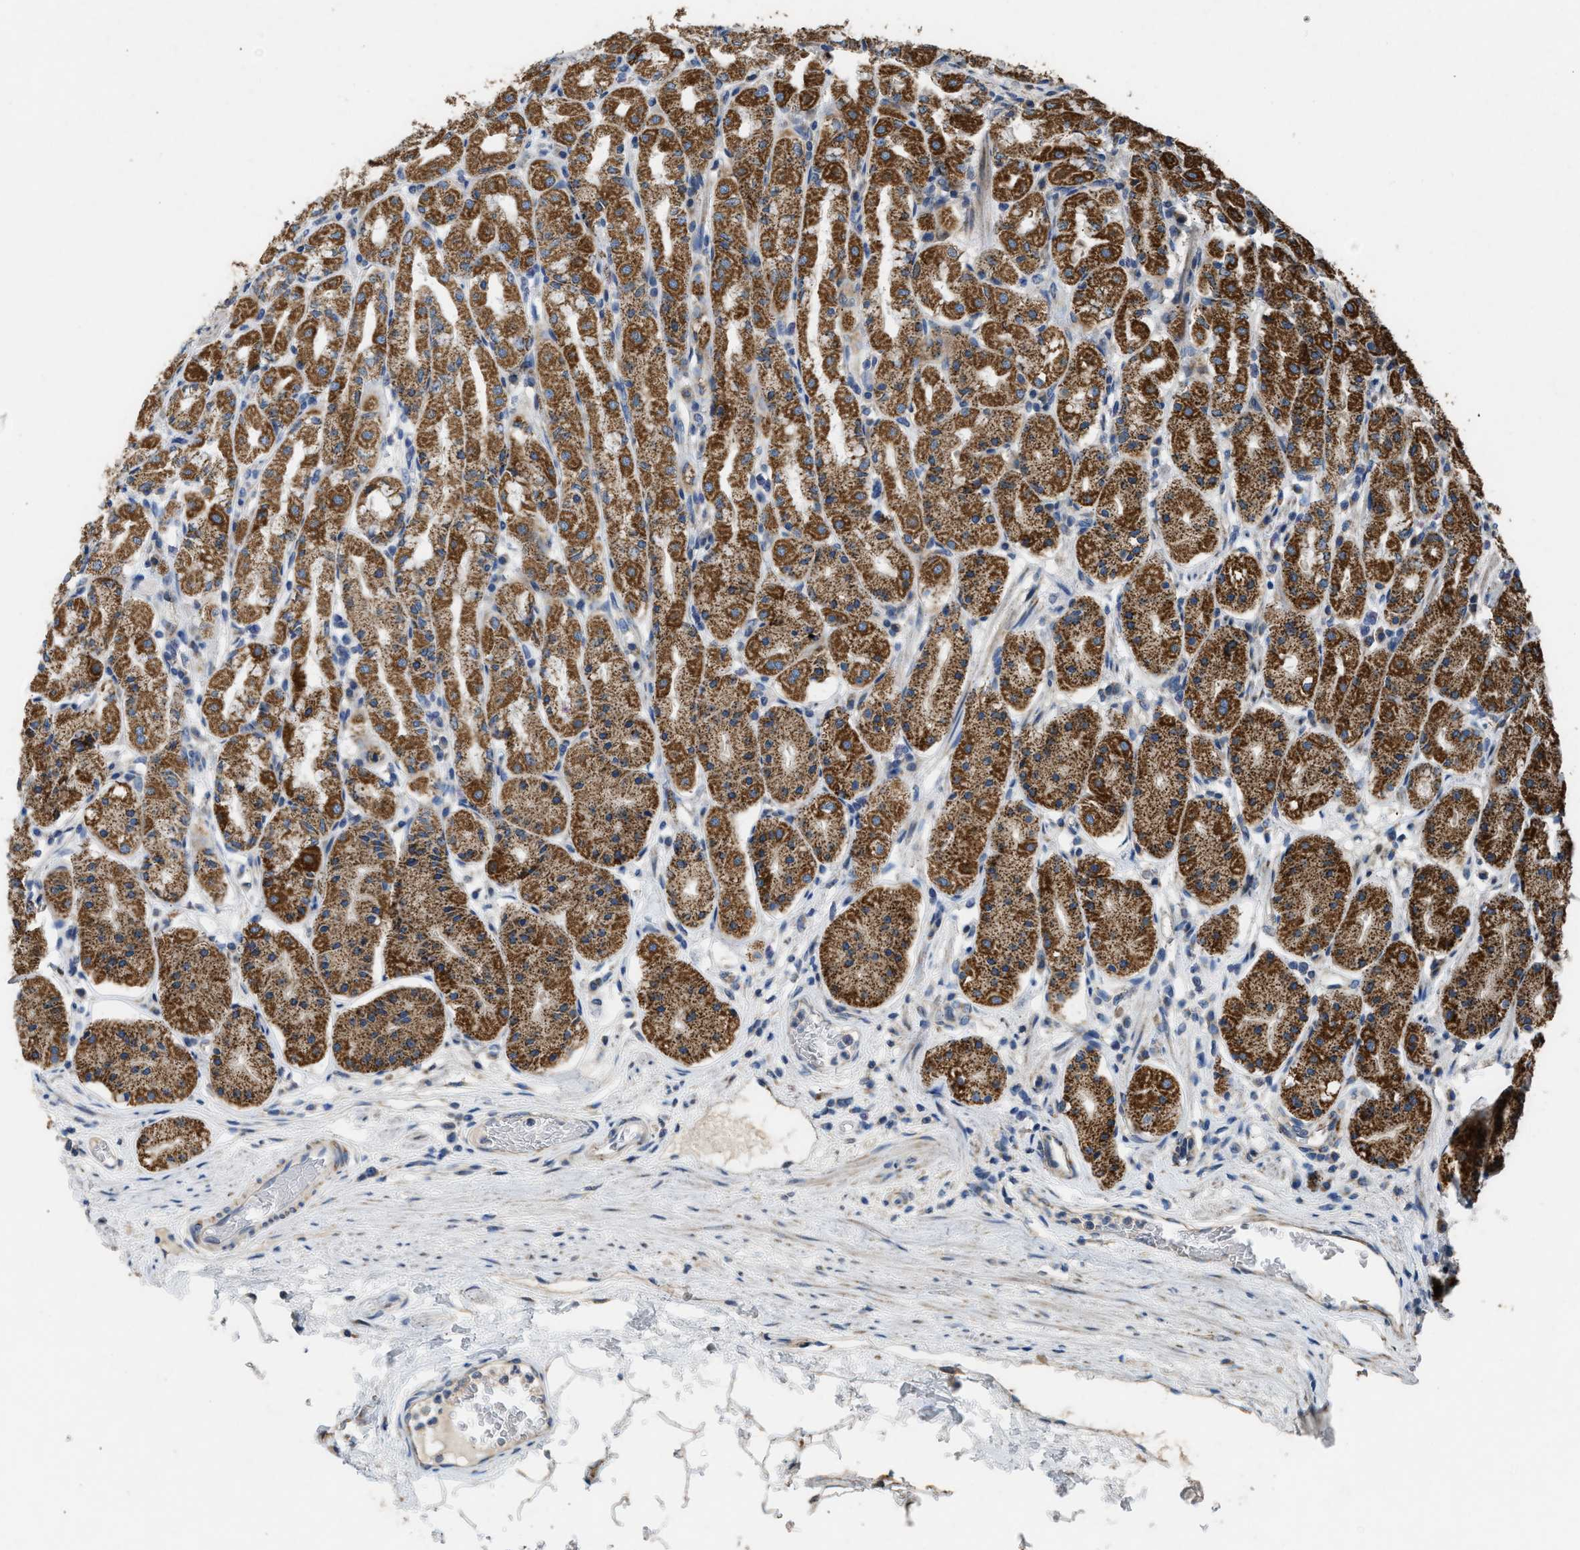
{"staining": {"intensity": "strong", "quantity": ">75%", "location": "cytoplasmic/membranous"}, "tissue": "stomach", "cell_type": "Glandular cells", "image_type": "normal", "snomed": [{"axis": "morphology", "description": "Normal tissue, NOS"}, {"axis": "topography", "description": "Stomach"}, {"axis": "topography", "description": "Stomach, lower"}], "caption": "Benign stomach was stained to show a protein in brown. There is high levels of strong cytoplasmic/membranous staining in approximately >75% of glandular cells. (Stains: DAB (3,3'-diaminobenzidine) in brown, nuclei in blue, Microscopy: brightfield microscopy at high magnification).", "gene": "TMEM150A", "patient": {"sex": "female", "age": 56}}